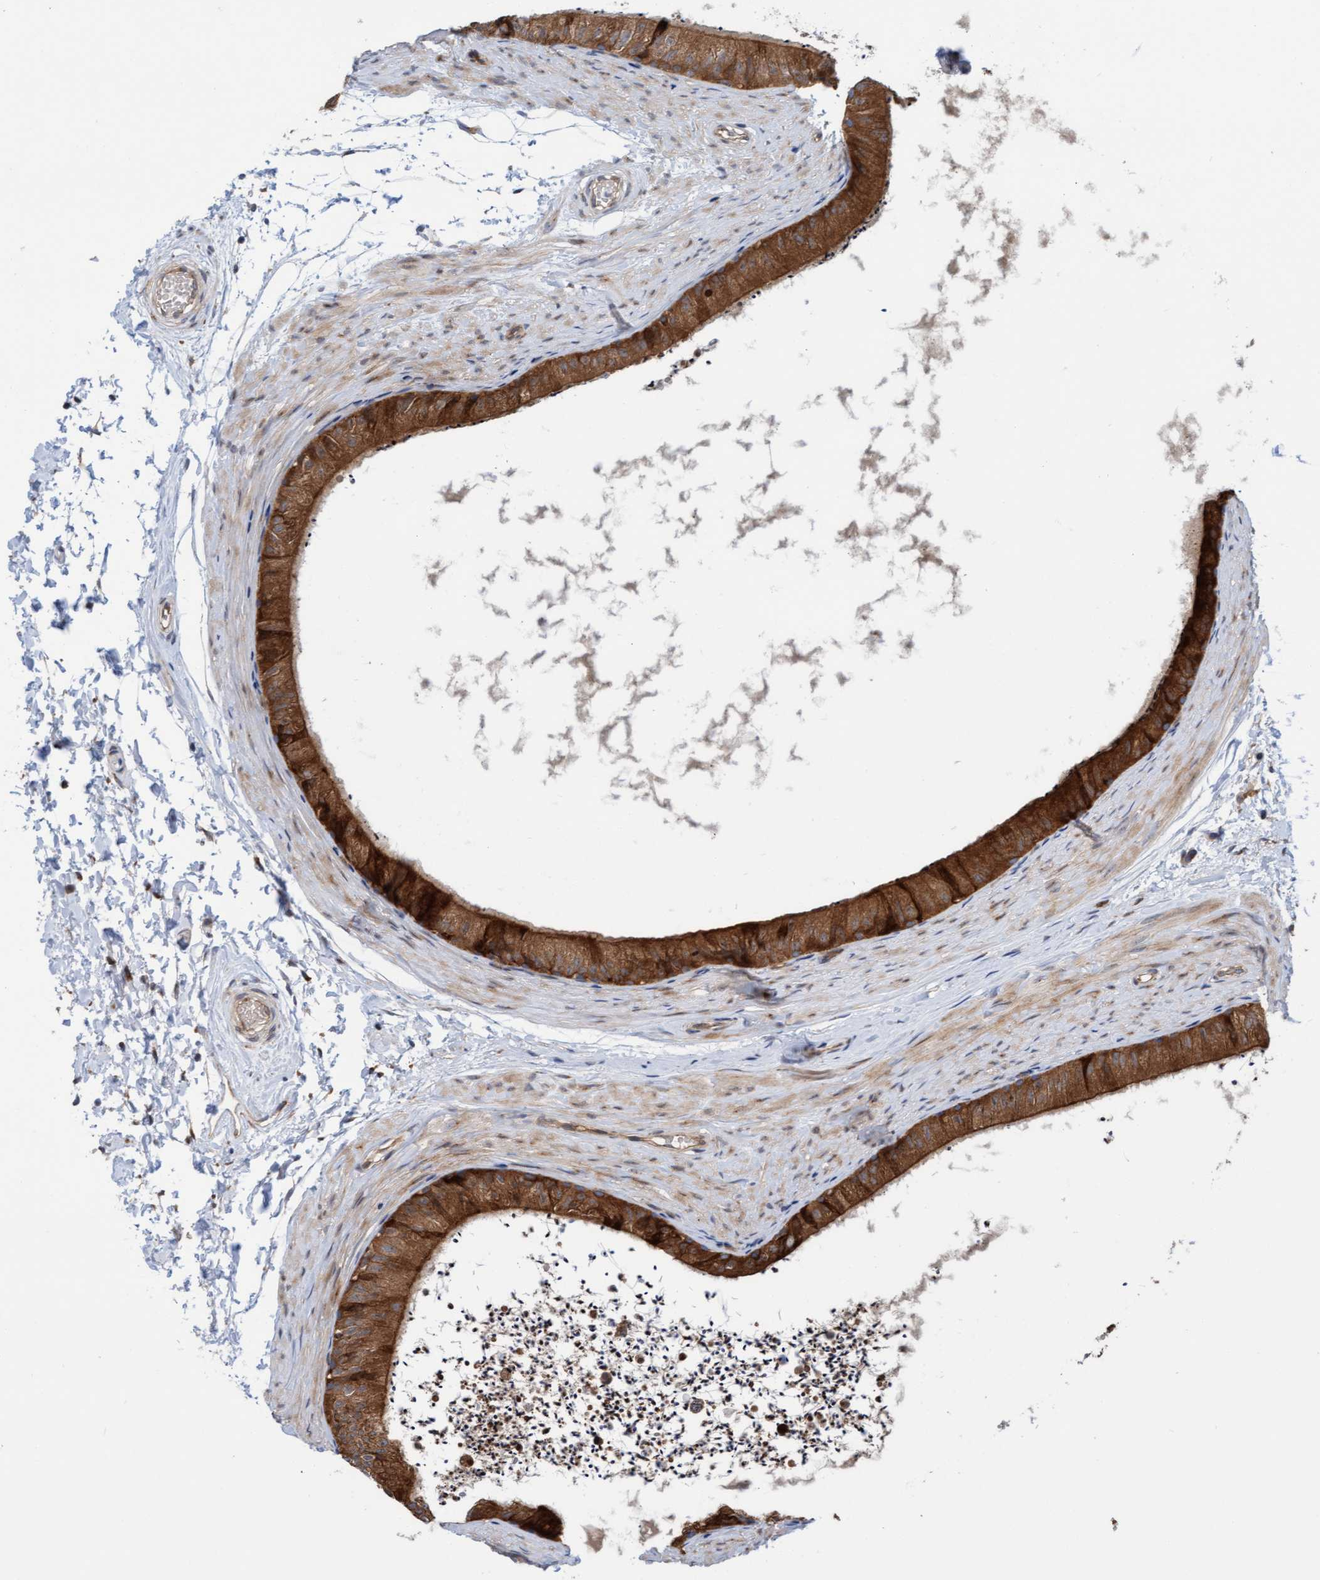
{"staining": {"intensity": "moderate", "quantity": ">75%", "location": "cytoplasmic/membranous"}, "tissue": "epididymis", "cell_type": "Glandular cells", "image_type": "normal", "snomed": [{"axis": "morphology", "description": "Normal tissue, NOS"}, {"axis": "topography", "description": "Epididymis"}], "caption": "The immunohistochemical stain labels moderate cytoplasmic/membranous positivity in glandular cells of unremarkable epididymis.", "gene": "KIAA0753", "patient": {"sex": "male", "age": 56}}